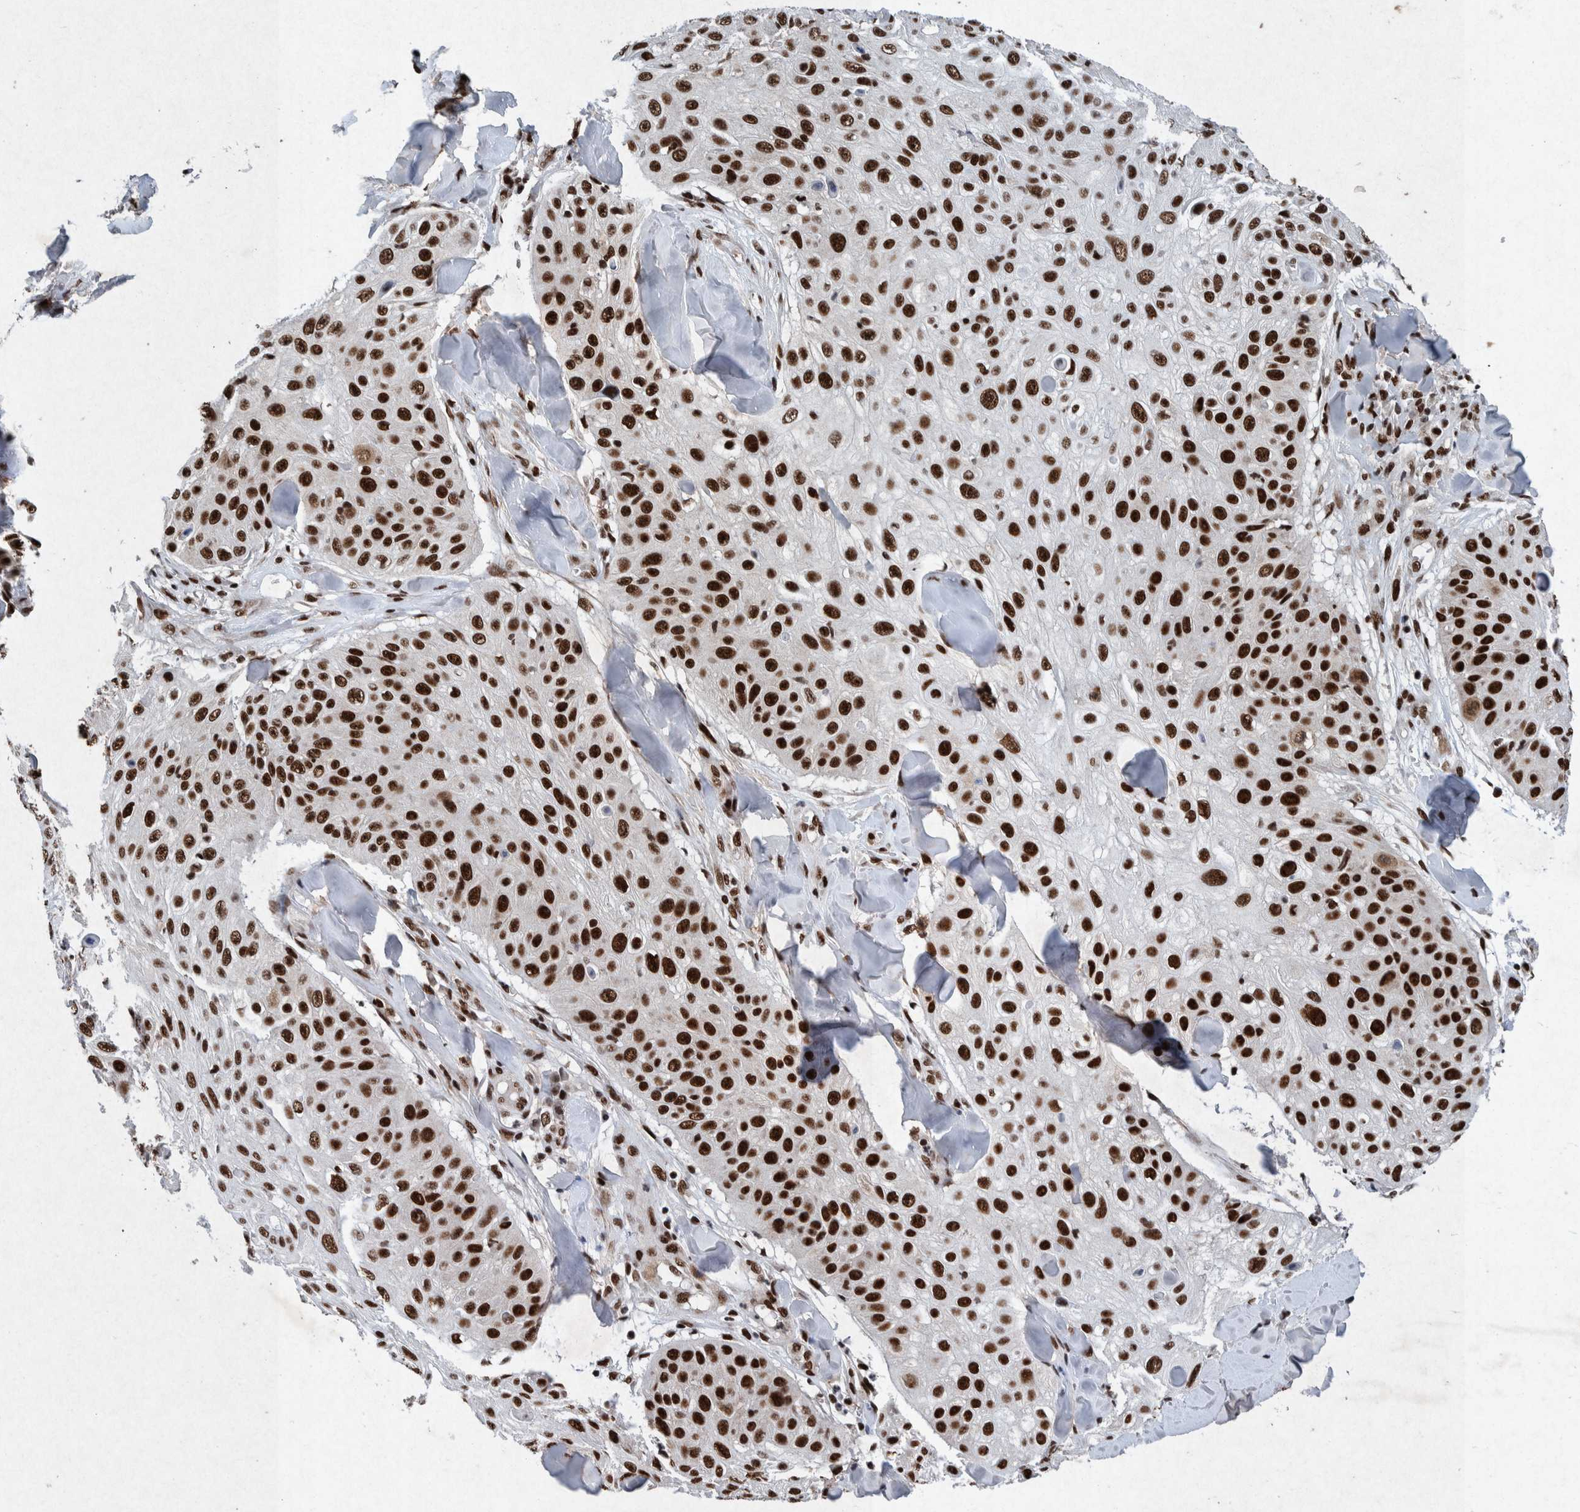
{"staining": {"intensity": "strong", "quantity": ">75%", "location": "nuclear"}, "tissue": "skin cancer", "cell_type": "Tumor cells", "image_type": "cancer", "snomed": [{"axis": "morphology", "description": "Squamous cell carcinoma, NOS"}, {"axis": "topography", "description": "Skin"}], "caption": "Immunohistochemistry (IHC) image of human skin cancer (squamous cell carcinoma) stained for a protein (brown), which shows high levels of strong nuclear positivity in approximately >75% of tumor cells.", "gene": "TAF10", "patient": {"sex": "male", "age": 86}}